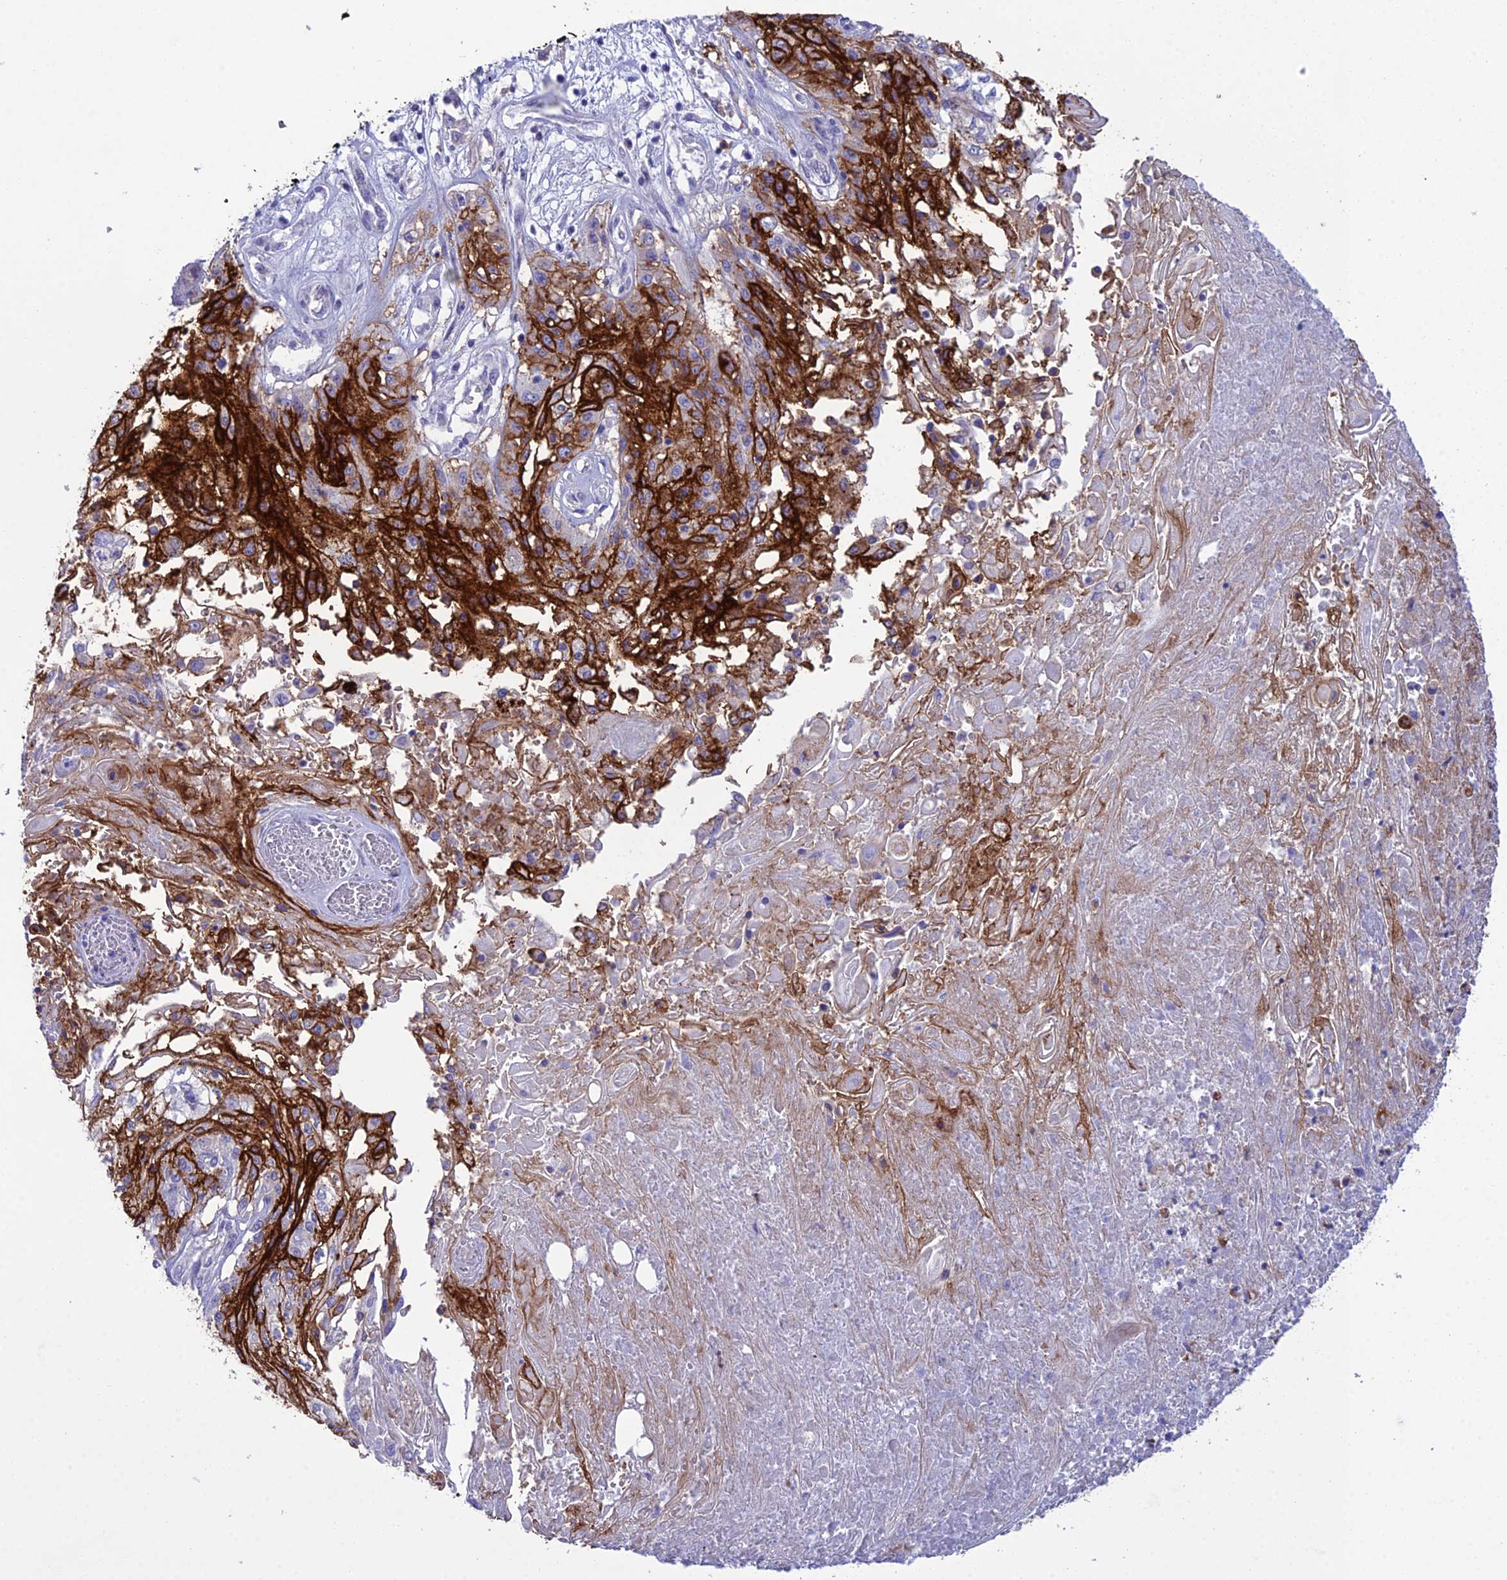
{"staining": {"intensity": "strong", "quantity": ">75%", "location": "cytoplasmic/membranous"}, "tissue": "skin cancer", "cell_type": "Tumor cells", "image_type": "cancer", "snomed": [{"axis": "morphology", "description": "Squamous cell carcinoma, NOS"}, {"axis": "morphology", "description": "Squamous cell carcinoma, metastatic, NOS"}, {"axis": "topography", "description": "Skin"}, {"axis": "topography", "description": "Lymph node"}], "caption": "Protein analysis of skin cancer (metastatic squamous cell carcinoma) tissue exhibits strong cytoplasmic/membranous expression in approximately >75% of tumor cells. The staining was performed using DAB to visualize the protein expression in brown, while the nuclei were stained in blue with hematoxylin (Magnification: 20x).", "gene": "OR1Q1", "patient": {"sex": "male", "age": 75}}